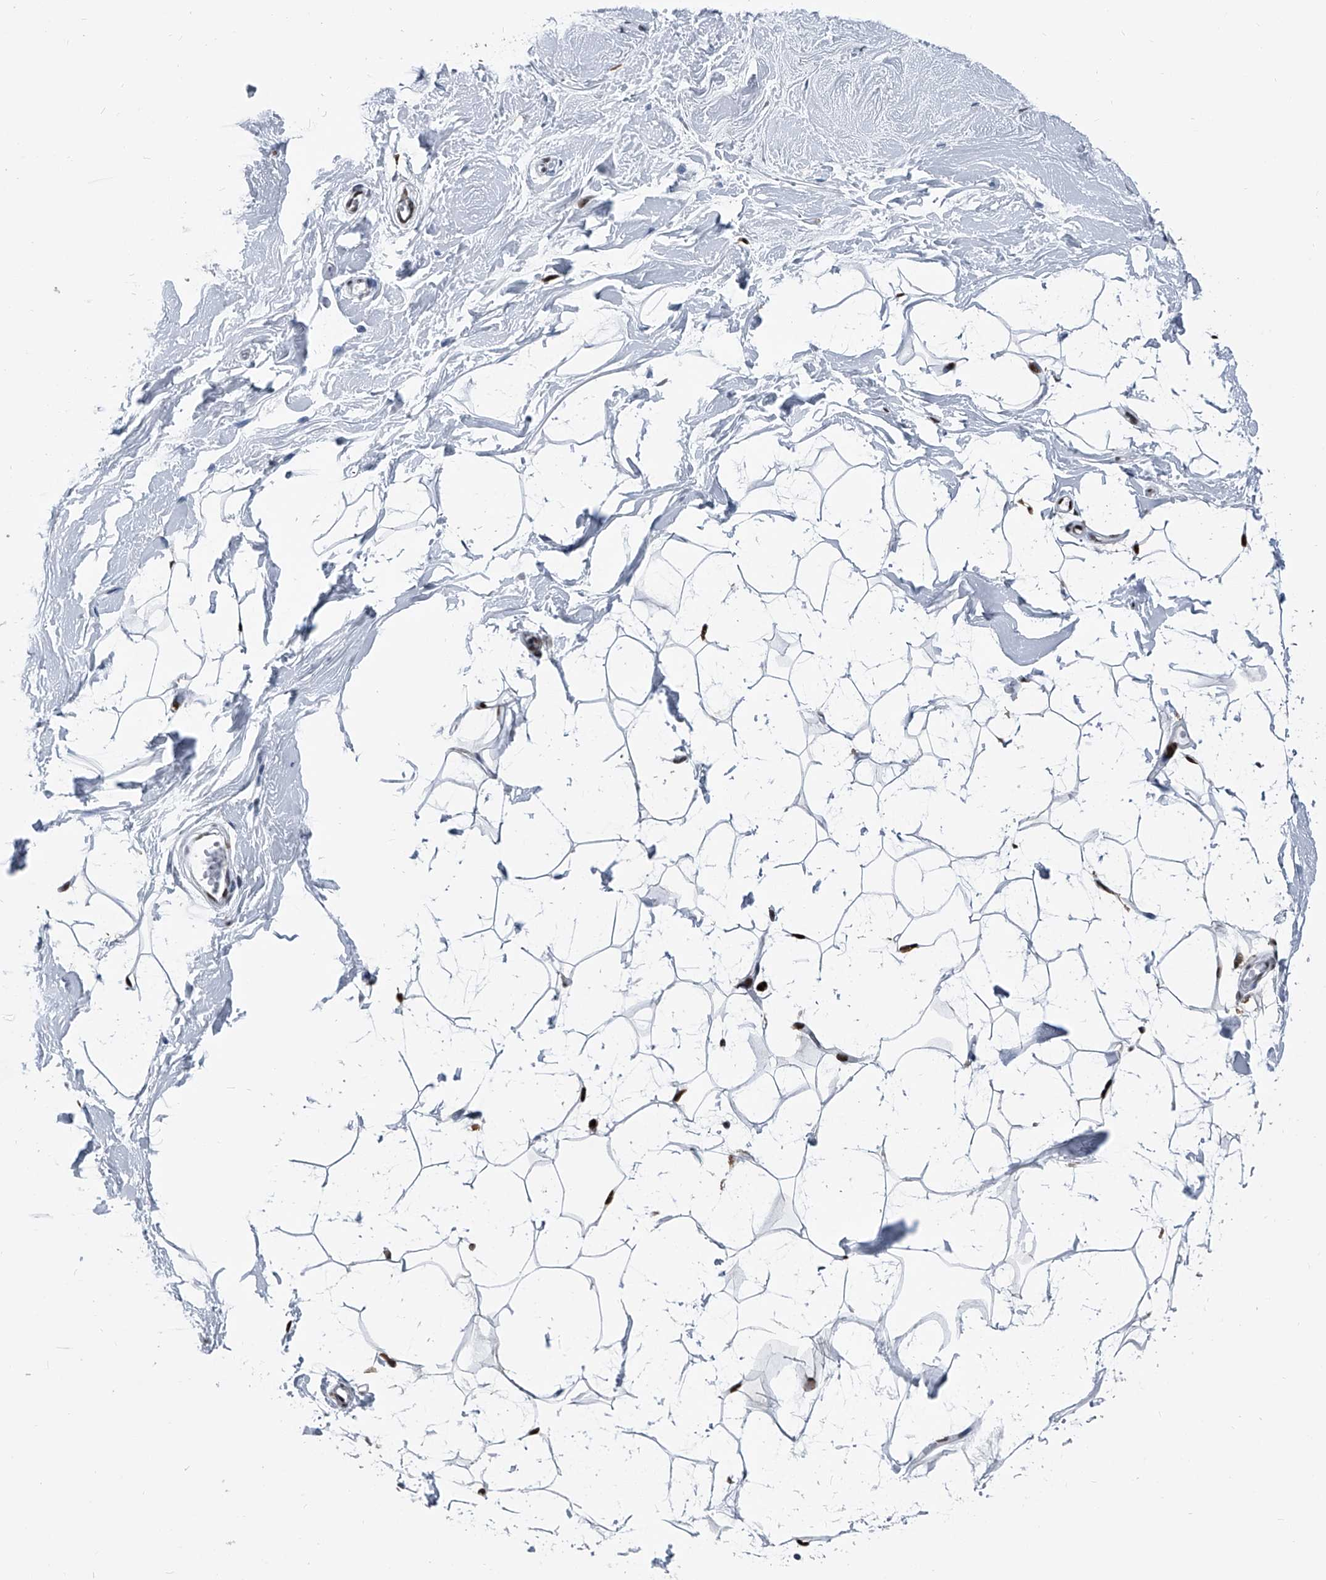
{"staining": {"intensity": "moderate", "quantity": "<25%", "location": "nuclear"}, "tissue": "breast", "cell_type": "Adipocytes", "image_type": "normal", "snomed": [{"axis": "morphology", "description": "Normal tissue, NOS"}, {"axis": "topography", "description": "Breast"}], "caption": "Immunohistochemistry (DAB (3,3'-diaminobenzidine)) staining of benign breast demonstrates moderate nuclear protein positivity in about <25% of adipocytes.", "gene": "FKBP5", "patient": {"sex": "female", "age": 26}}